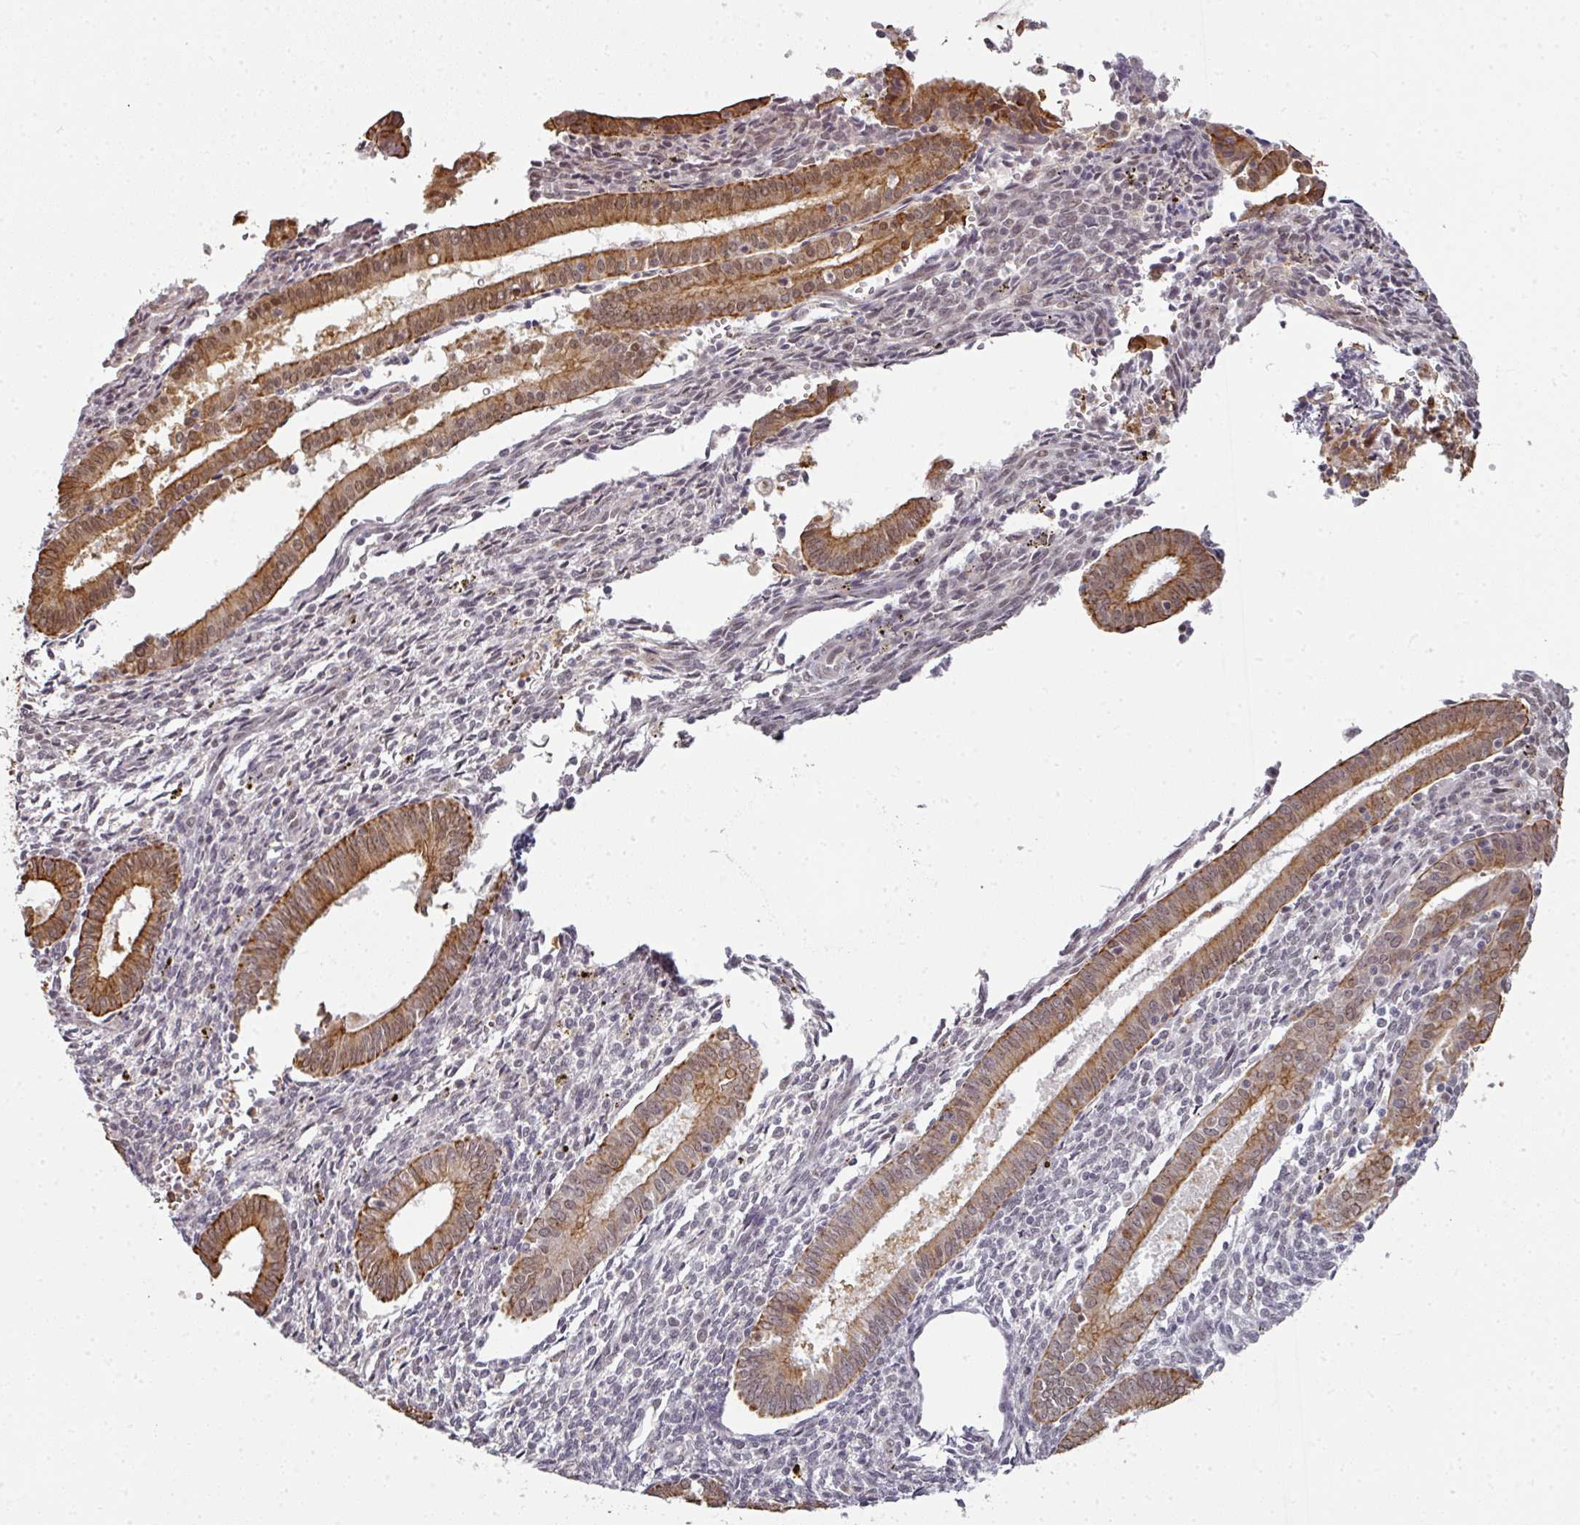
{"staining": {"intensity": "negative", "quantity": "none", "location": "none"}, "tissue": "endometrium", "cell_type": "Cells in endometrial stroma", "image_type": "normal", "snomed": [{"axis": "morphology", "description": "Normal tissue, NOS"}, {"axis": "topography", "description": "Endometrium"}], "caption": "An immunohistochemistry image of unremarkable endometrium is shown. There is no staining in cells in endometrial stroma of endometrium.", "gene": "GTF2H3", "patient": {"sex": "female", "age": 41}}